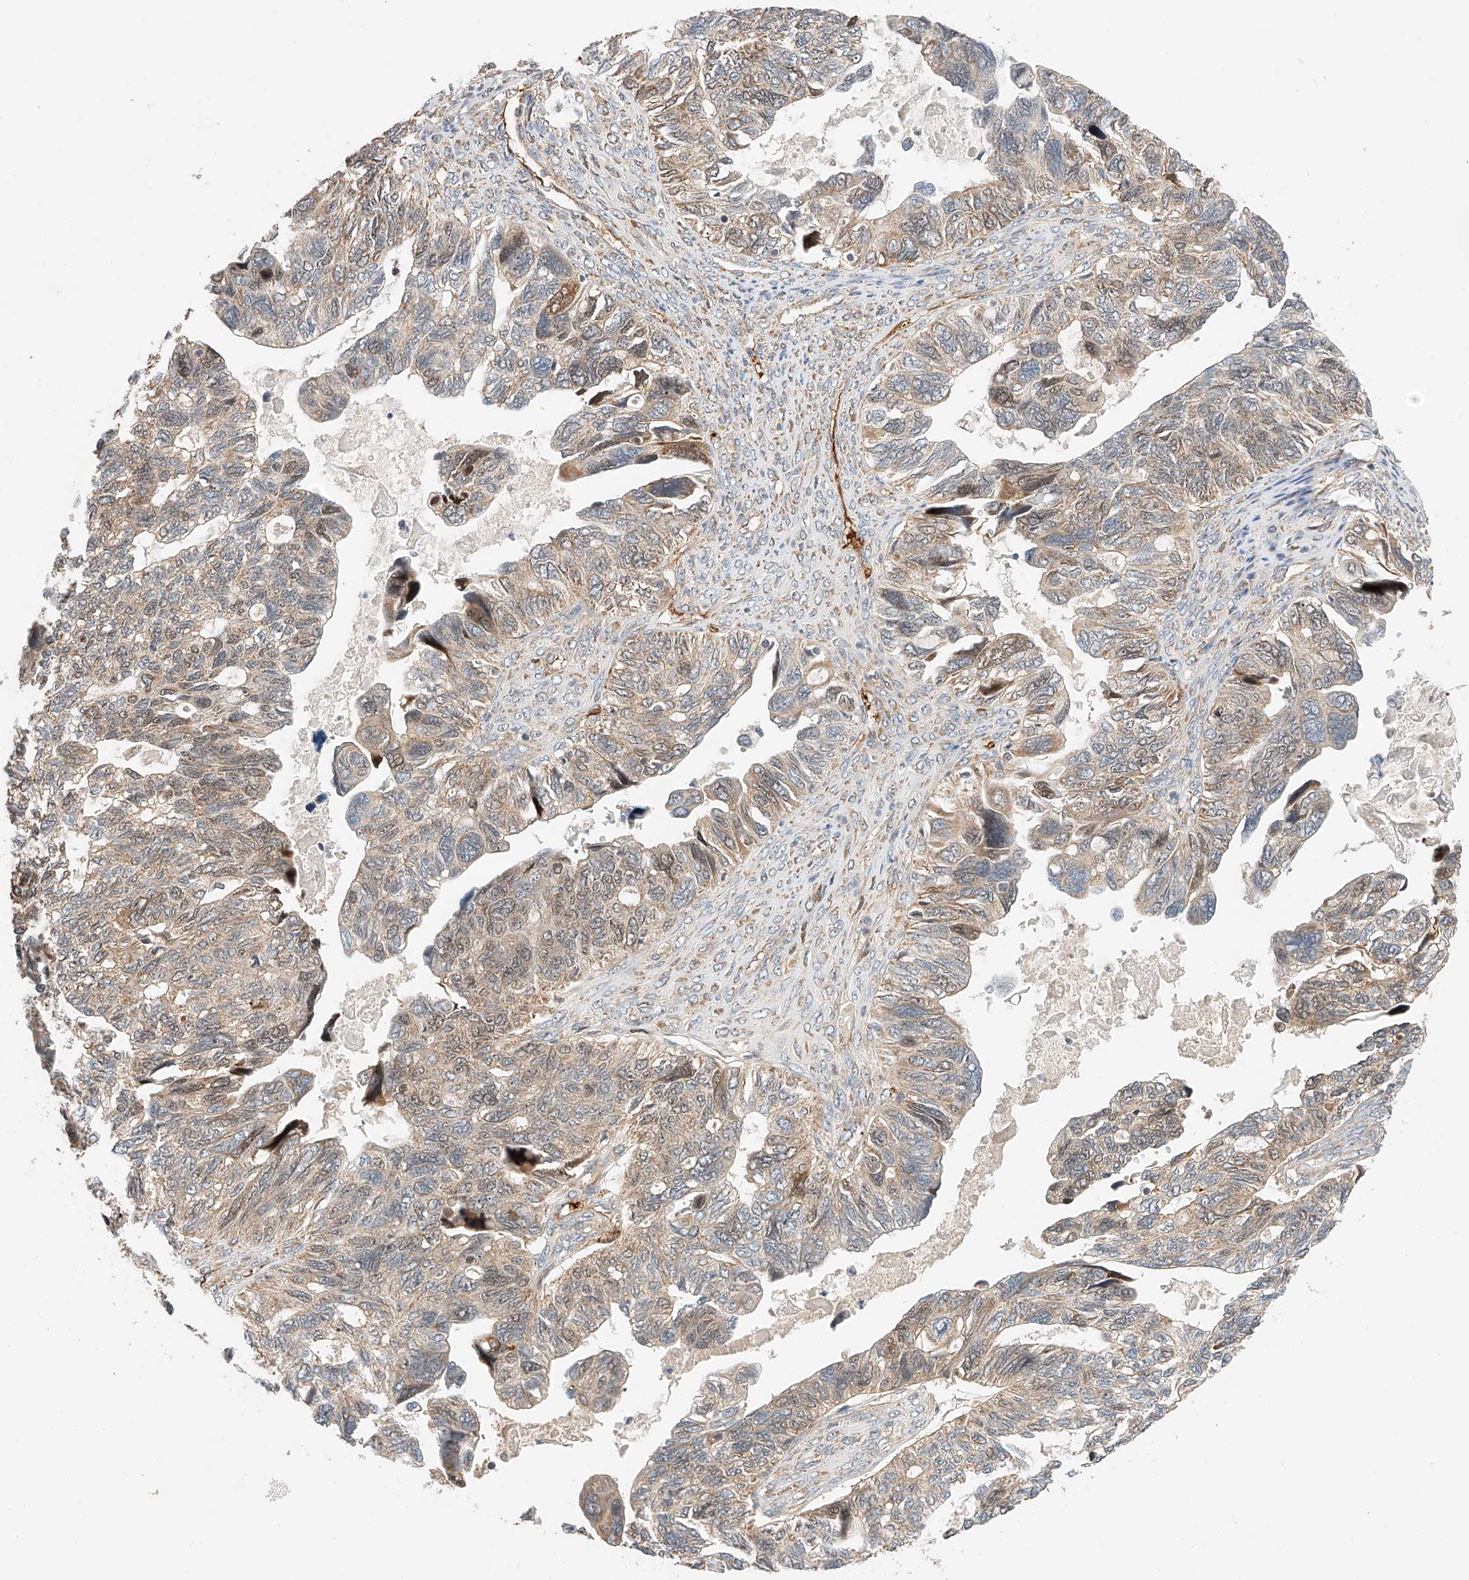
{"staining": {"intensity": "moderate", "quantity": "25%-75%", "location": "cytoplasmic/membranous,nuclear"}, "tissue": "ovarian cancer", "cell_type": "Tumor cells", "image_type": "cancer", "snomed": [{"axis": "morphology", "description": "Cystadenocarcinoma, serous, NOS"}, {"axis": "topography", "description": "Ovary"}], "caption": "Immunohistochemical staining of human ovarian cancer (serous cystadenocarcinoma) displays moderate cytoplasmic/membranous and nuclear protein positivity in approximately 25%-75% of tumor cells.", "gene": "RAB23", "patient": {"sex": "female", "age": 79}}